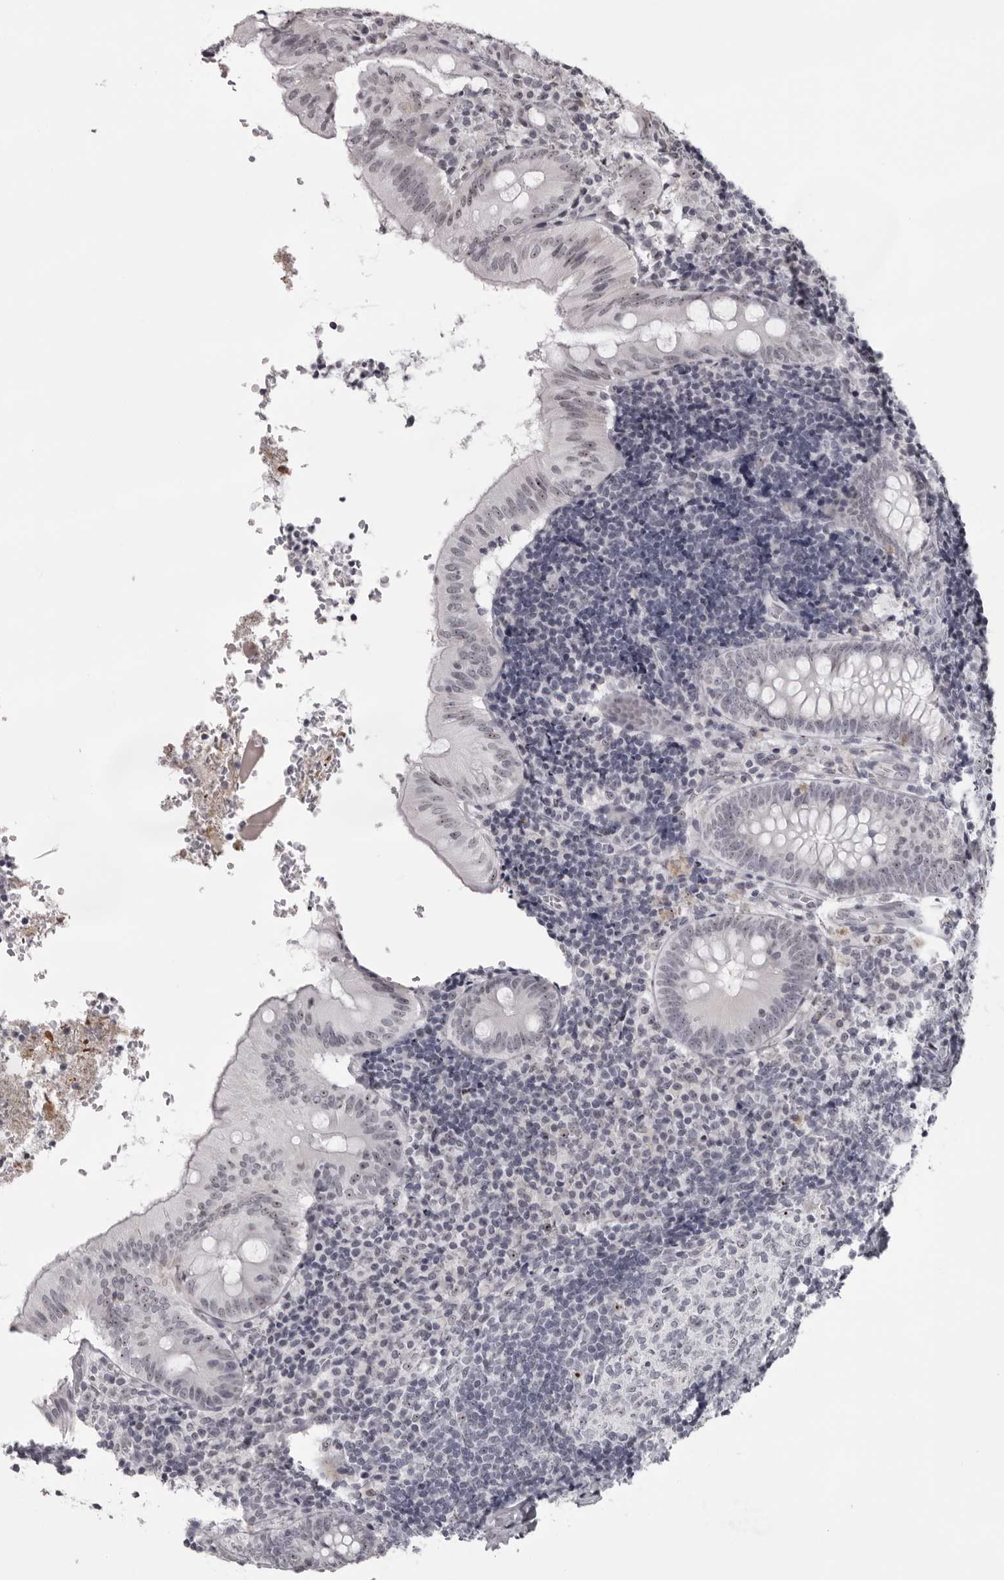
{"staining": {"intensity": "negative", "quantity": "none", "location": "none"}, "tissue": "appendix", "cell_type": "Glandular cells", "image_type": "normal", "snomed": [{"axis": "morphology", "description": "Normal tissue, NOS"}, {"axis": "topography", "description": "Appendix"}], "caption": "IHC of normal human appendix exhibits no staining in glandular cells.", "gene": "HELZ", "patient": {"sex": "male", "age": 8}}